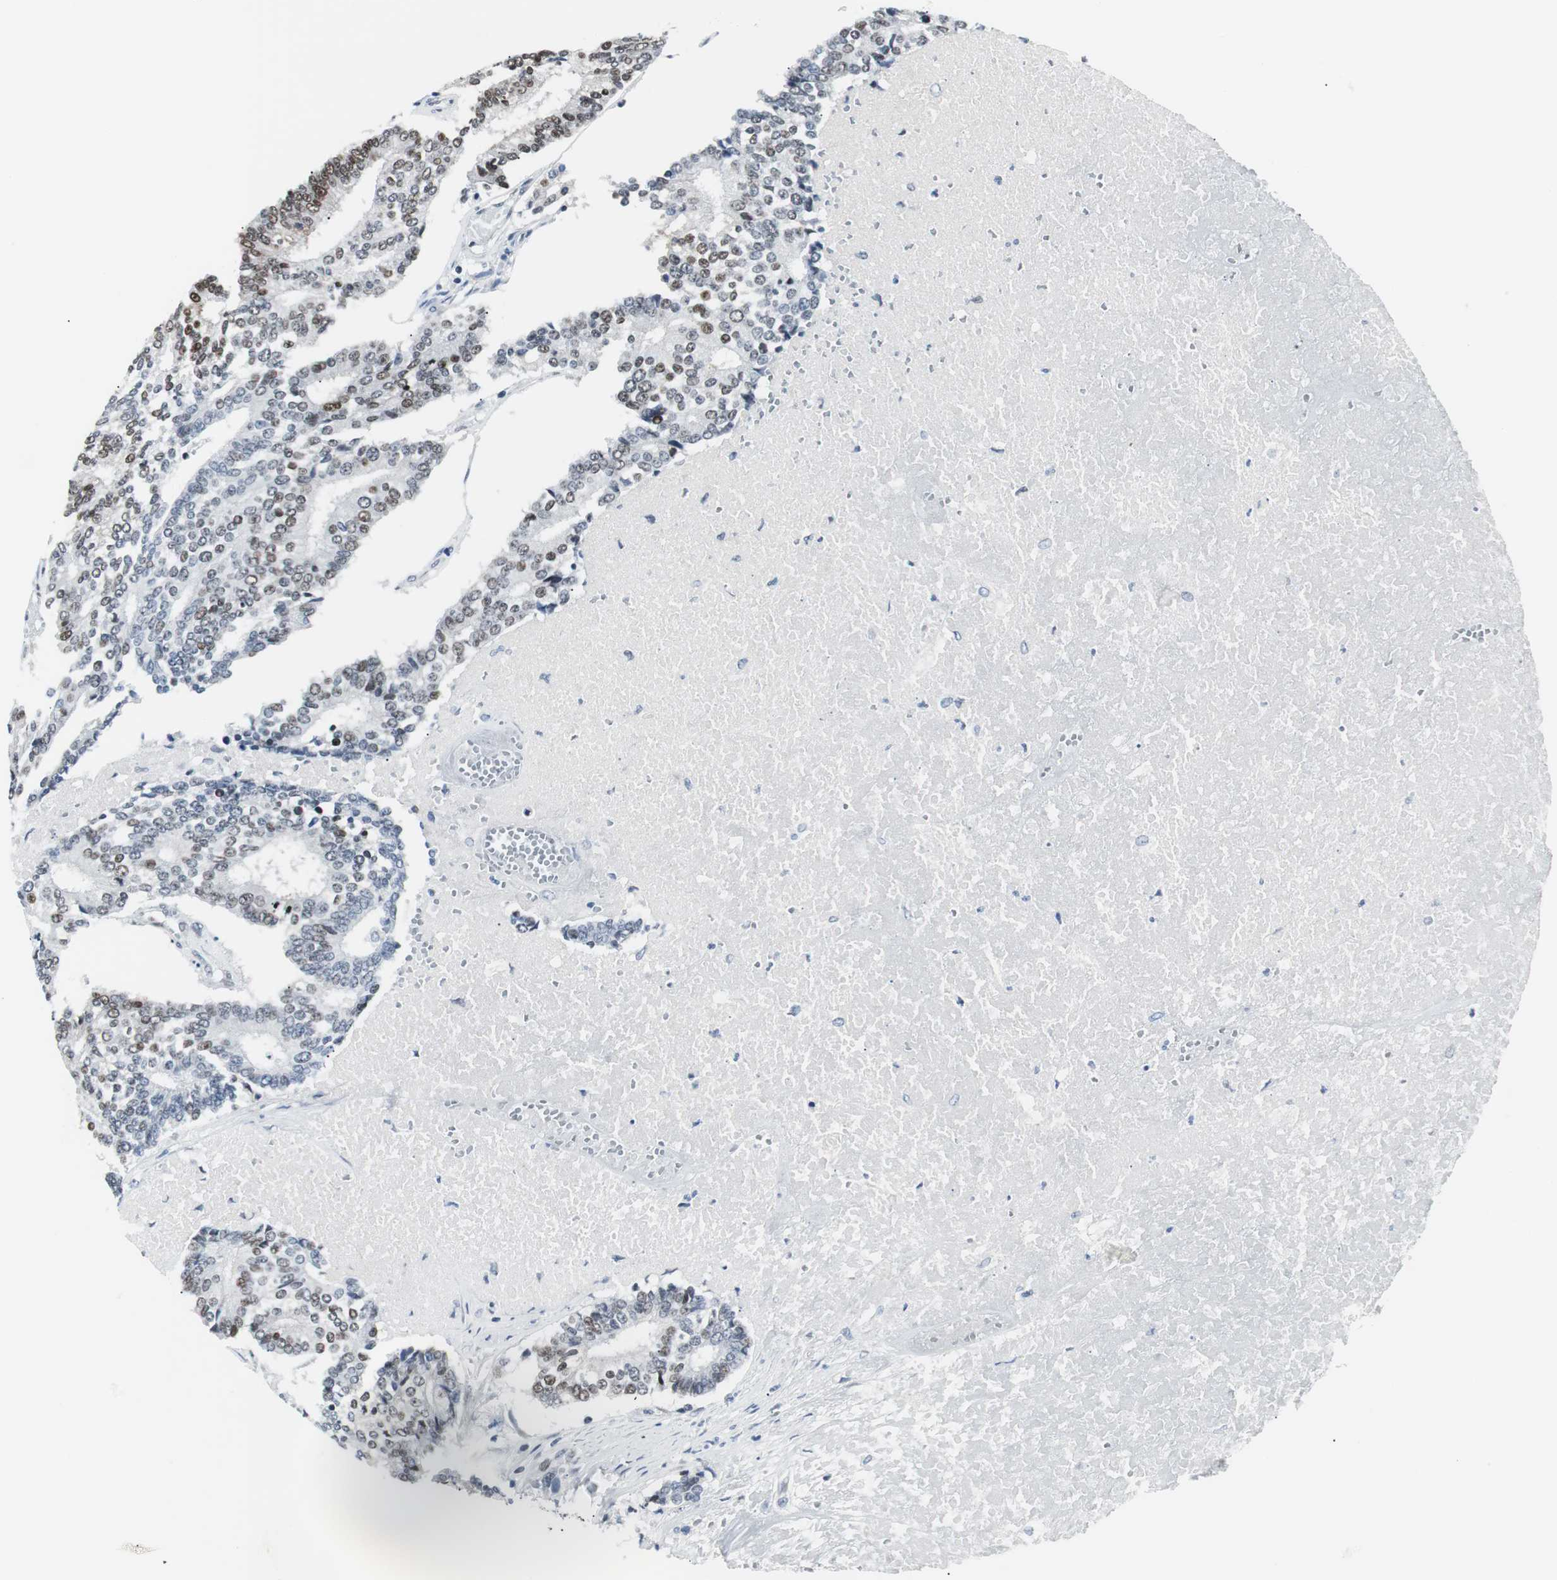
{"staining": {"intensity": "weak", "quantity": "25%-75%", "location": "nuclear"}, "tissue": "prostate cancer", "cell_type": "Tumor cells", "image_type": "cancer", "snomed": [{"axis": "morphology", "description": "Adenocarcinoma, High grade"}, {"axis": "topography", "description": "Prostate"}], "caption": "High-magnification brightfield microscopy of high-grade adenocarcinoma (prostate) stained with DAB (3,3'-diaminobenzidine) (brown) and counterstained with hematoxylin (blue). tumor cells exhibit weak nuclear positivity is seen in approximately25%-75% of cells.", "gene": "MTA1", "patient": {"sex": "male", "age": 55}}